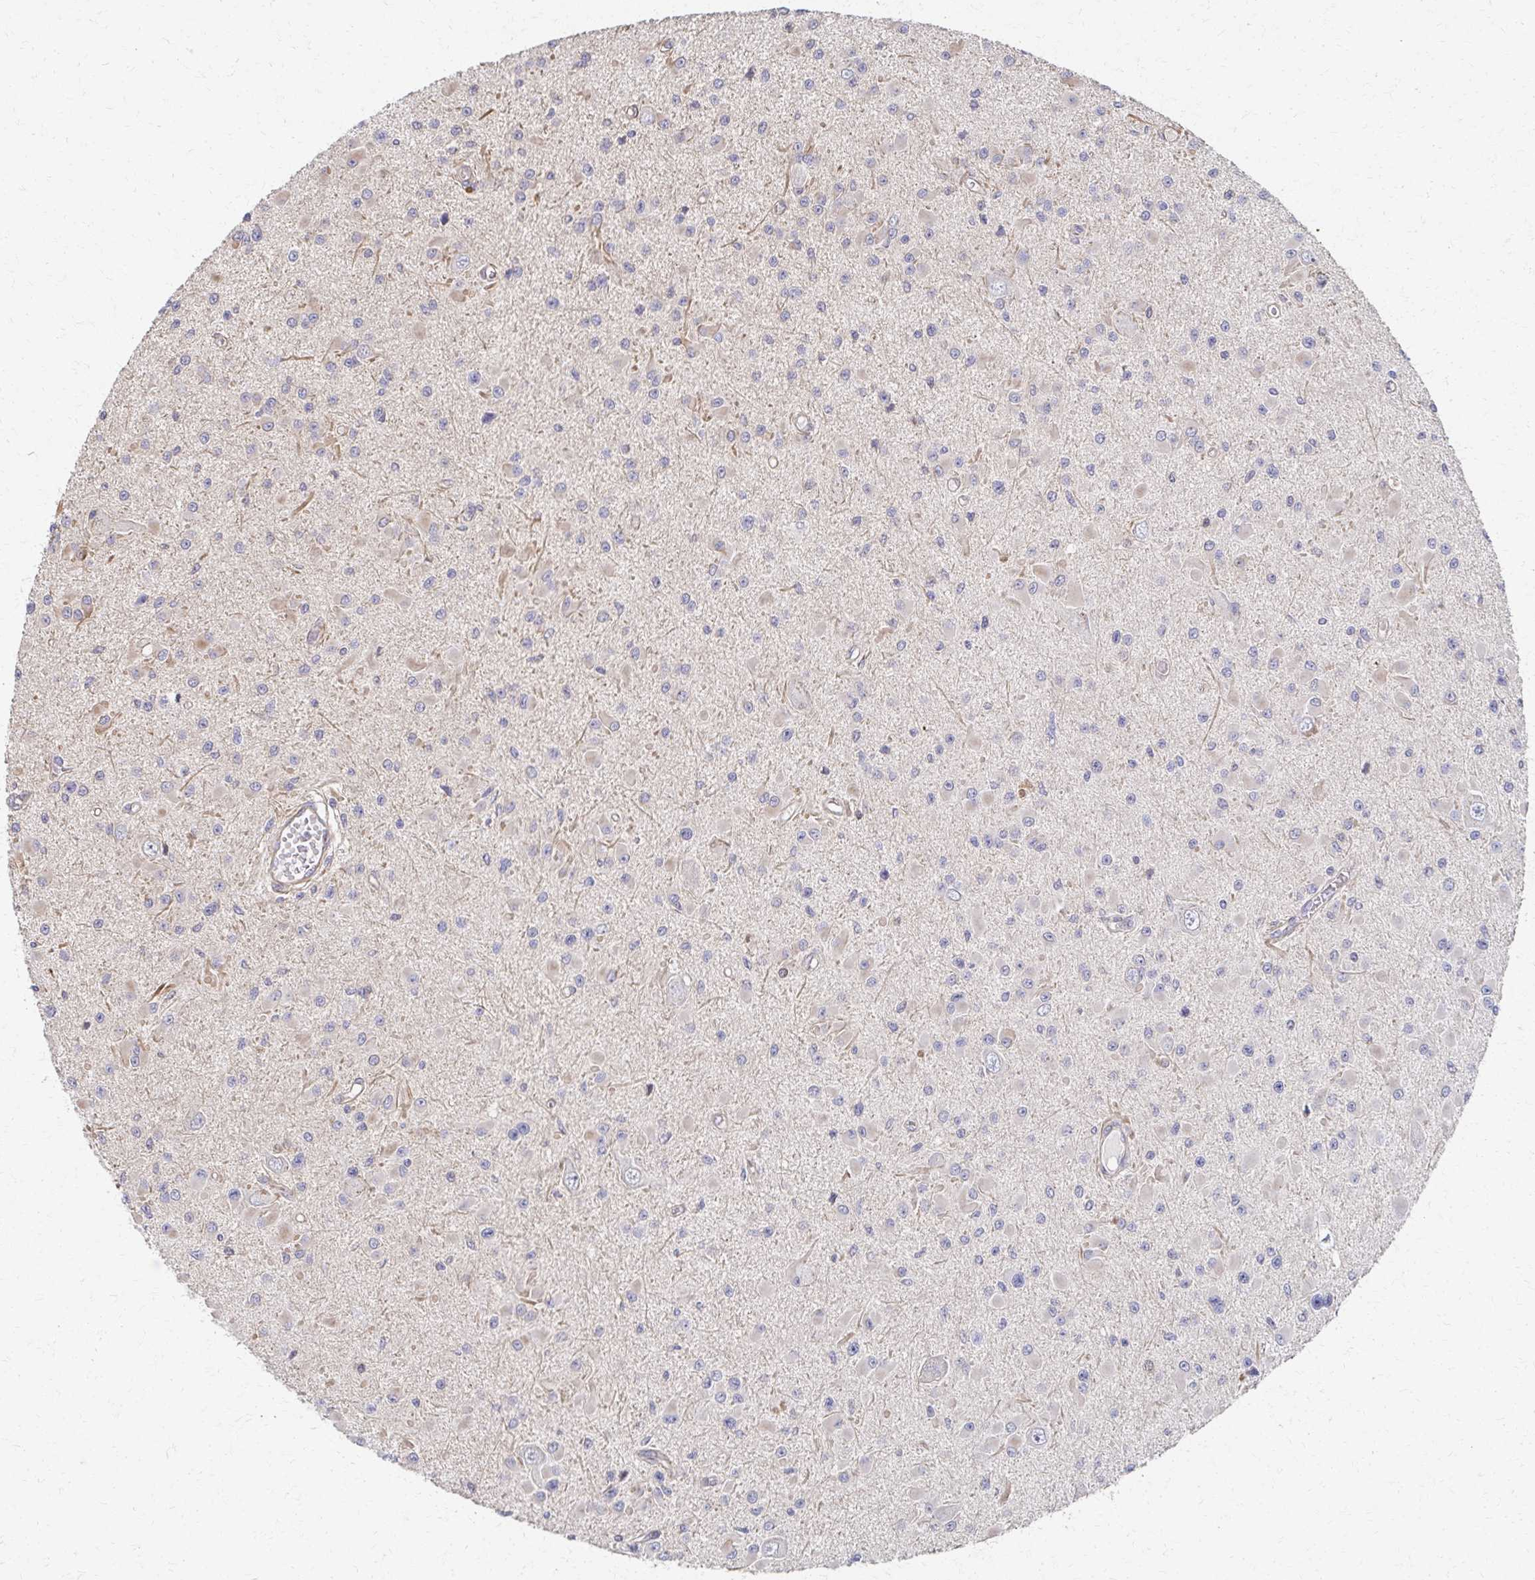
{"staining": {"intensity": "negative", "quantity": "none", "location": "none"}, "tissue": "glioma", "cell_type": "Tumor cells", "image_type": "cancer", "snomed": [{"axis": "morphology", "description": "Glioma, malignant, High grade"}, {"axis": "topography", "description": "Brain"}], "caption": "Histopathology image shows no protein positivity in tumor cells of high-grade glioma (malignant) tissue. (DAB (3,3'-diaminobenzidine) immunohistochemistry with hematoxylin counter stain).", "gene": "EOLA2", "patient": {"sex": "male", "age": 54}}